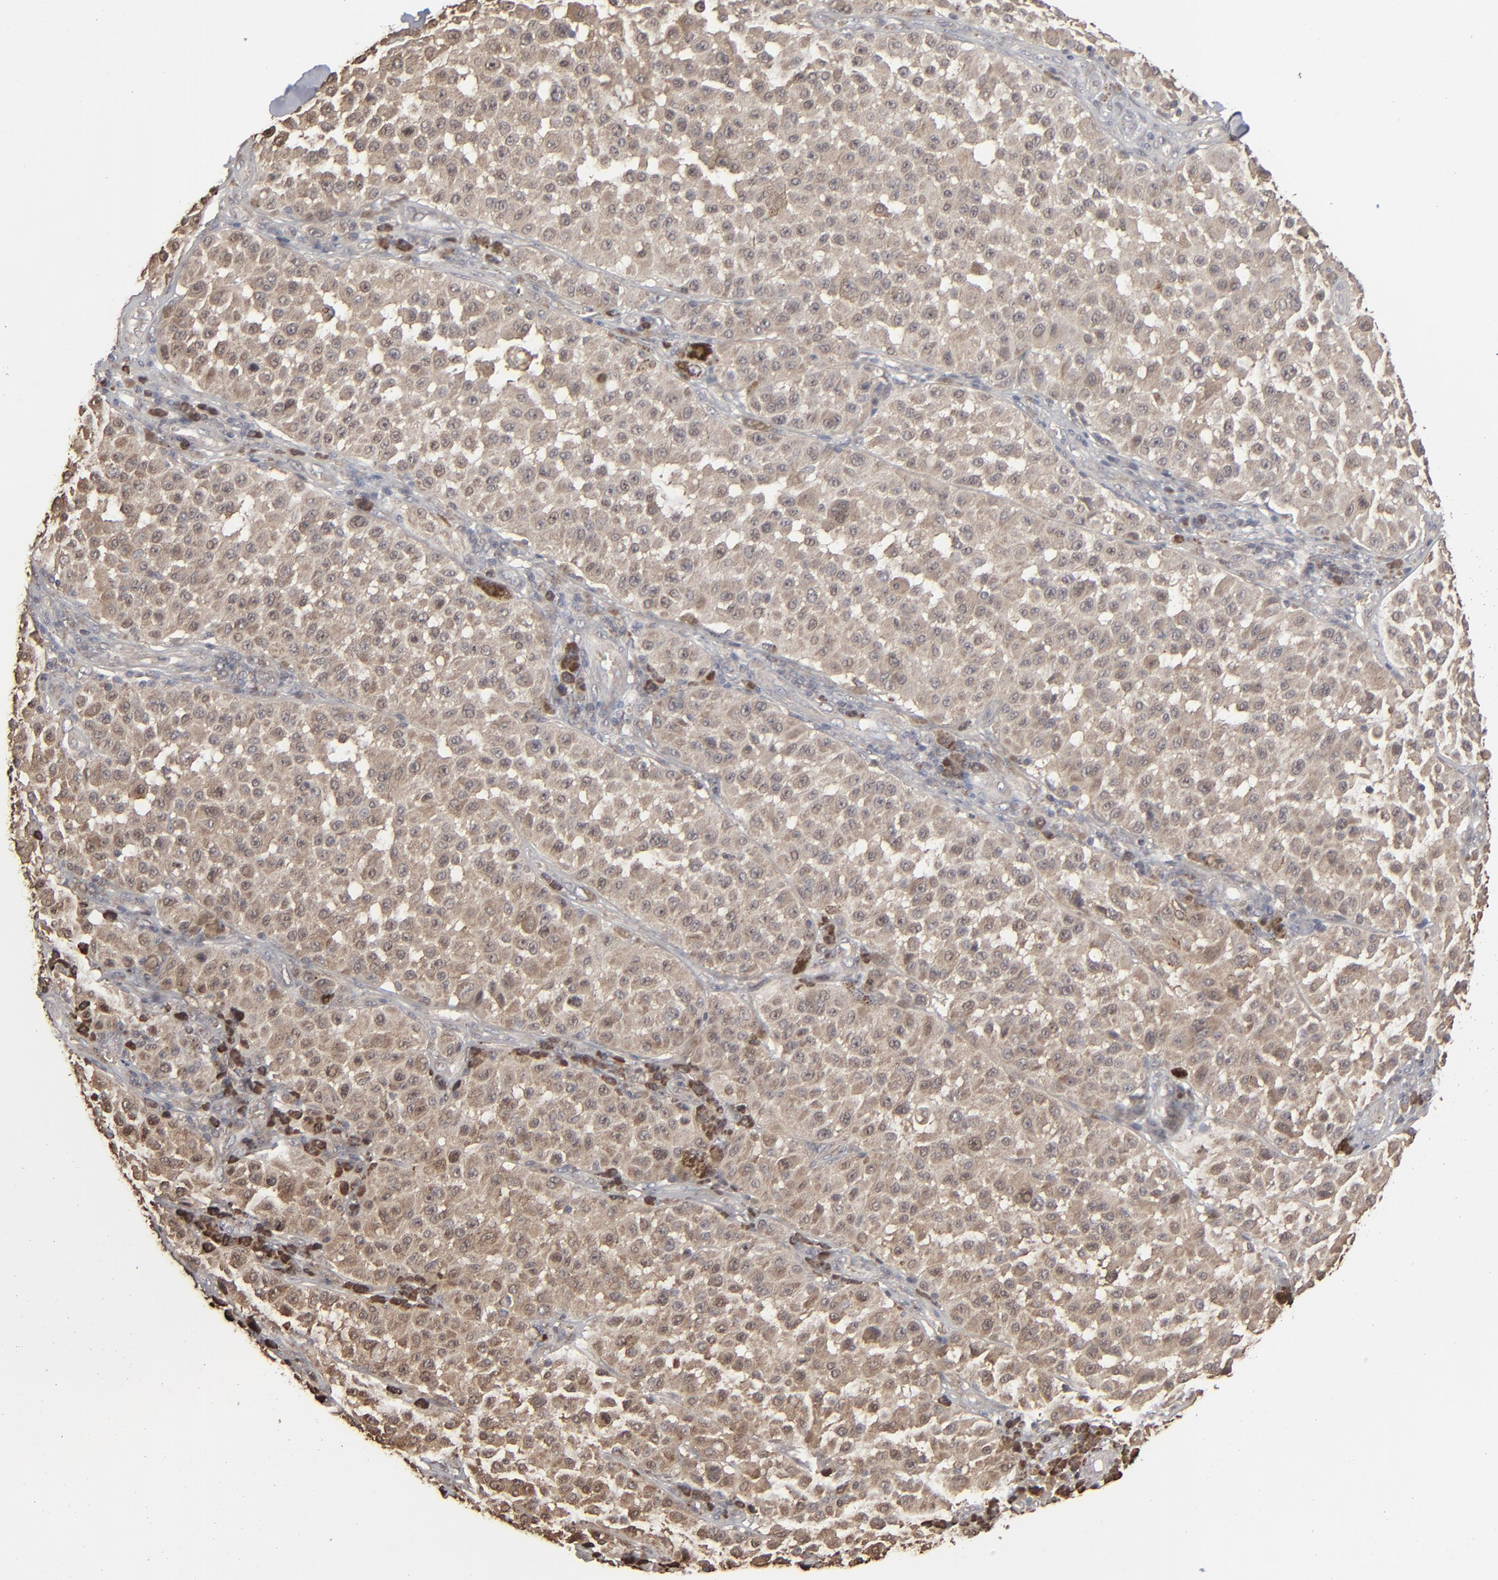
{"staining": {"intensity": "moderate", "quantity": ">75%", "location": "cytoplasmic/membranous"}, "tissue": "melanoma", "cell_type": "Tumor cells", "image_type": "cancer", "snomed": [{"axis": "morphology", "description": "Malignant melanoma, NOS"}, {"axis": "topography", "description": "Skin"}], "caption": "Tumor cells exhibit medium levels of moderate cytoplasmic/membranous expression in about >75% of cells in malignant melanoma. The protein is shown in brown color, while the nuclei are stained blue.", "gene": "NME1-NME2", "patient": {"sex": "female", "age": 64}}